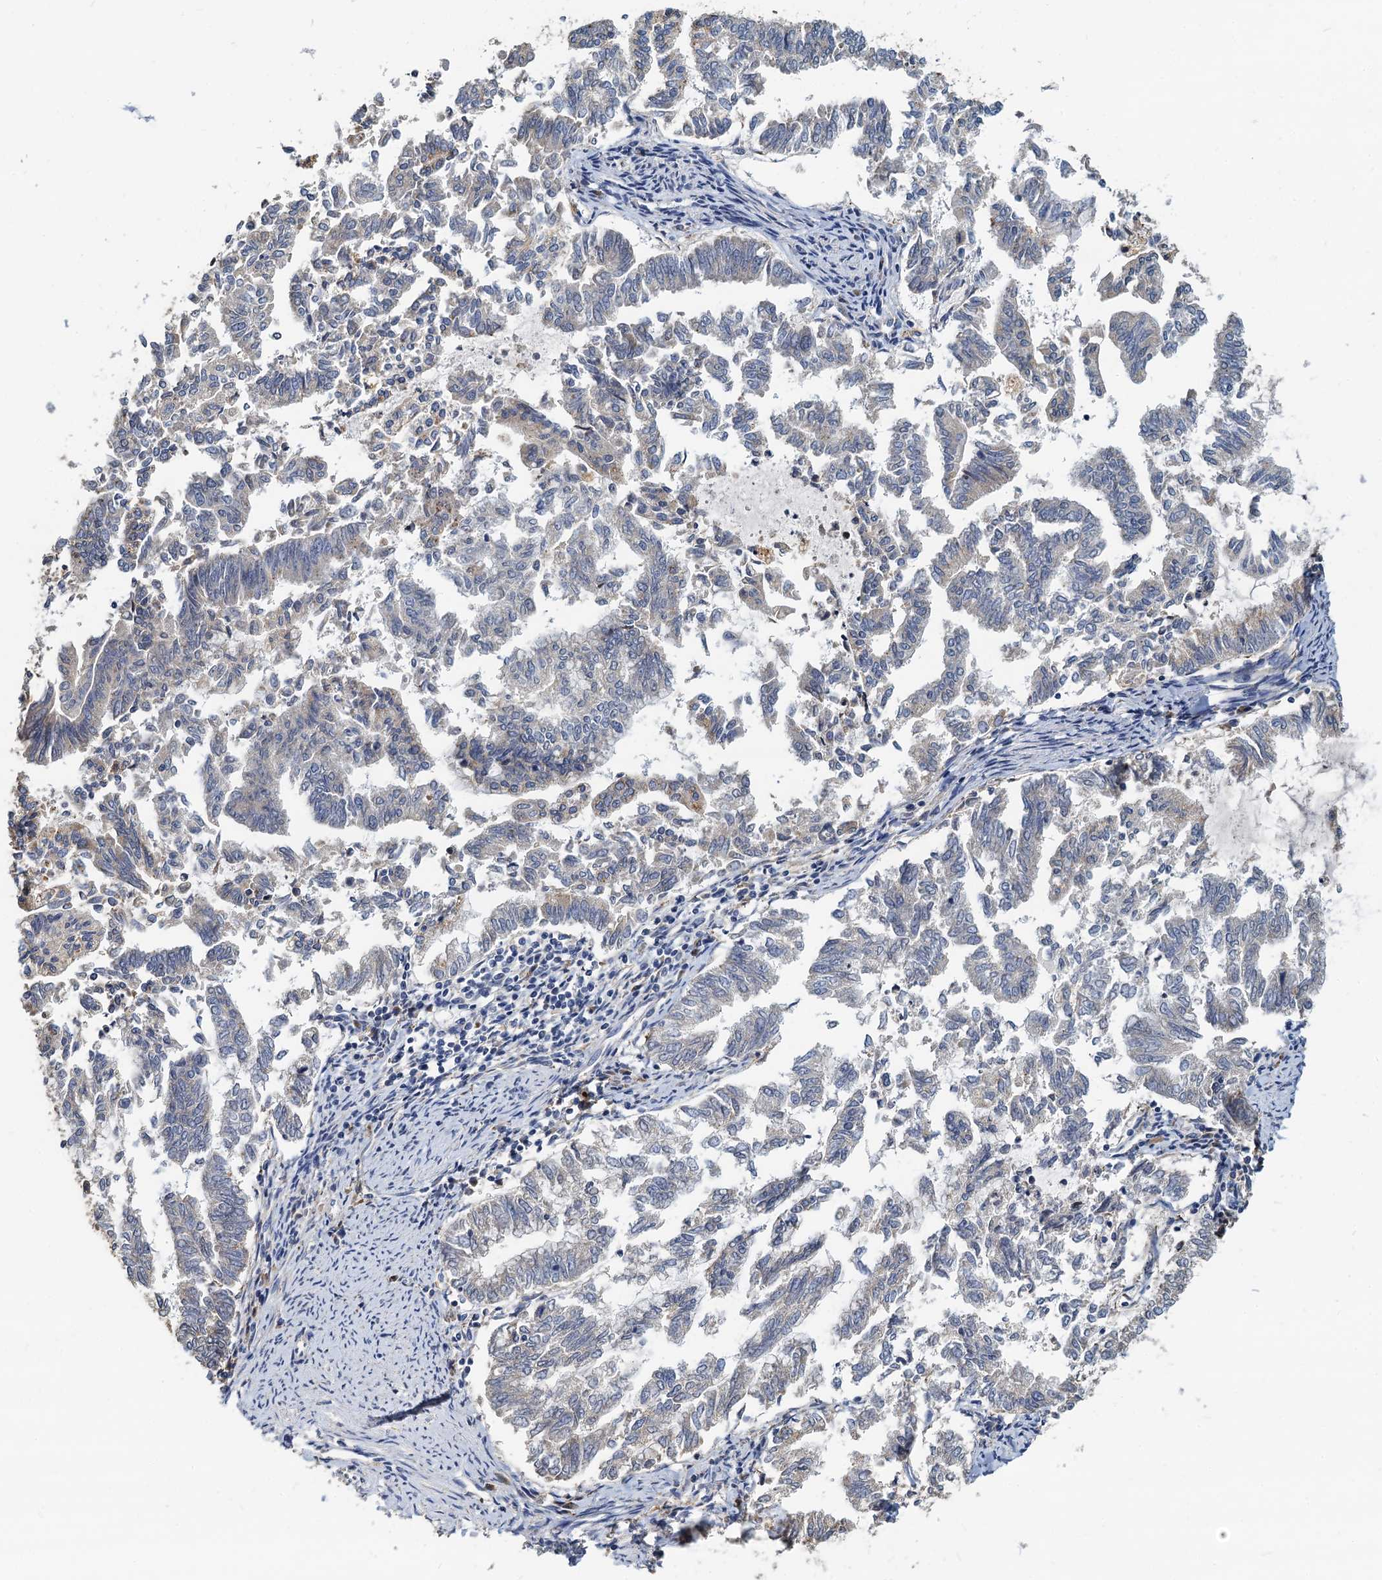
{"staining": {"intensity": "moderate", "quantity": "<25%", "location": "cytoplasmic/membranous"}, "tissue": "endometrial cancer", "cell_type": "Tumor cells", "image_type": "cancer", "snomed": [{"axis": "morphology", "description": "Adenocarcinoma, NOS"}, {"axis": "topography", "description": "Endometrium"}], "caption": "IHC image of endometrial cancer stained for a protein (brown), which reveals low levels of moderate cytoplasmic/membranous expression in about <25% of tumor cells.", "gene": "NKAPD1", "patient": {"sex": "female", "age": 79}}